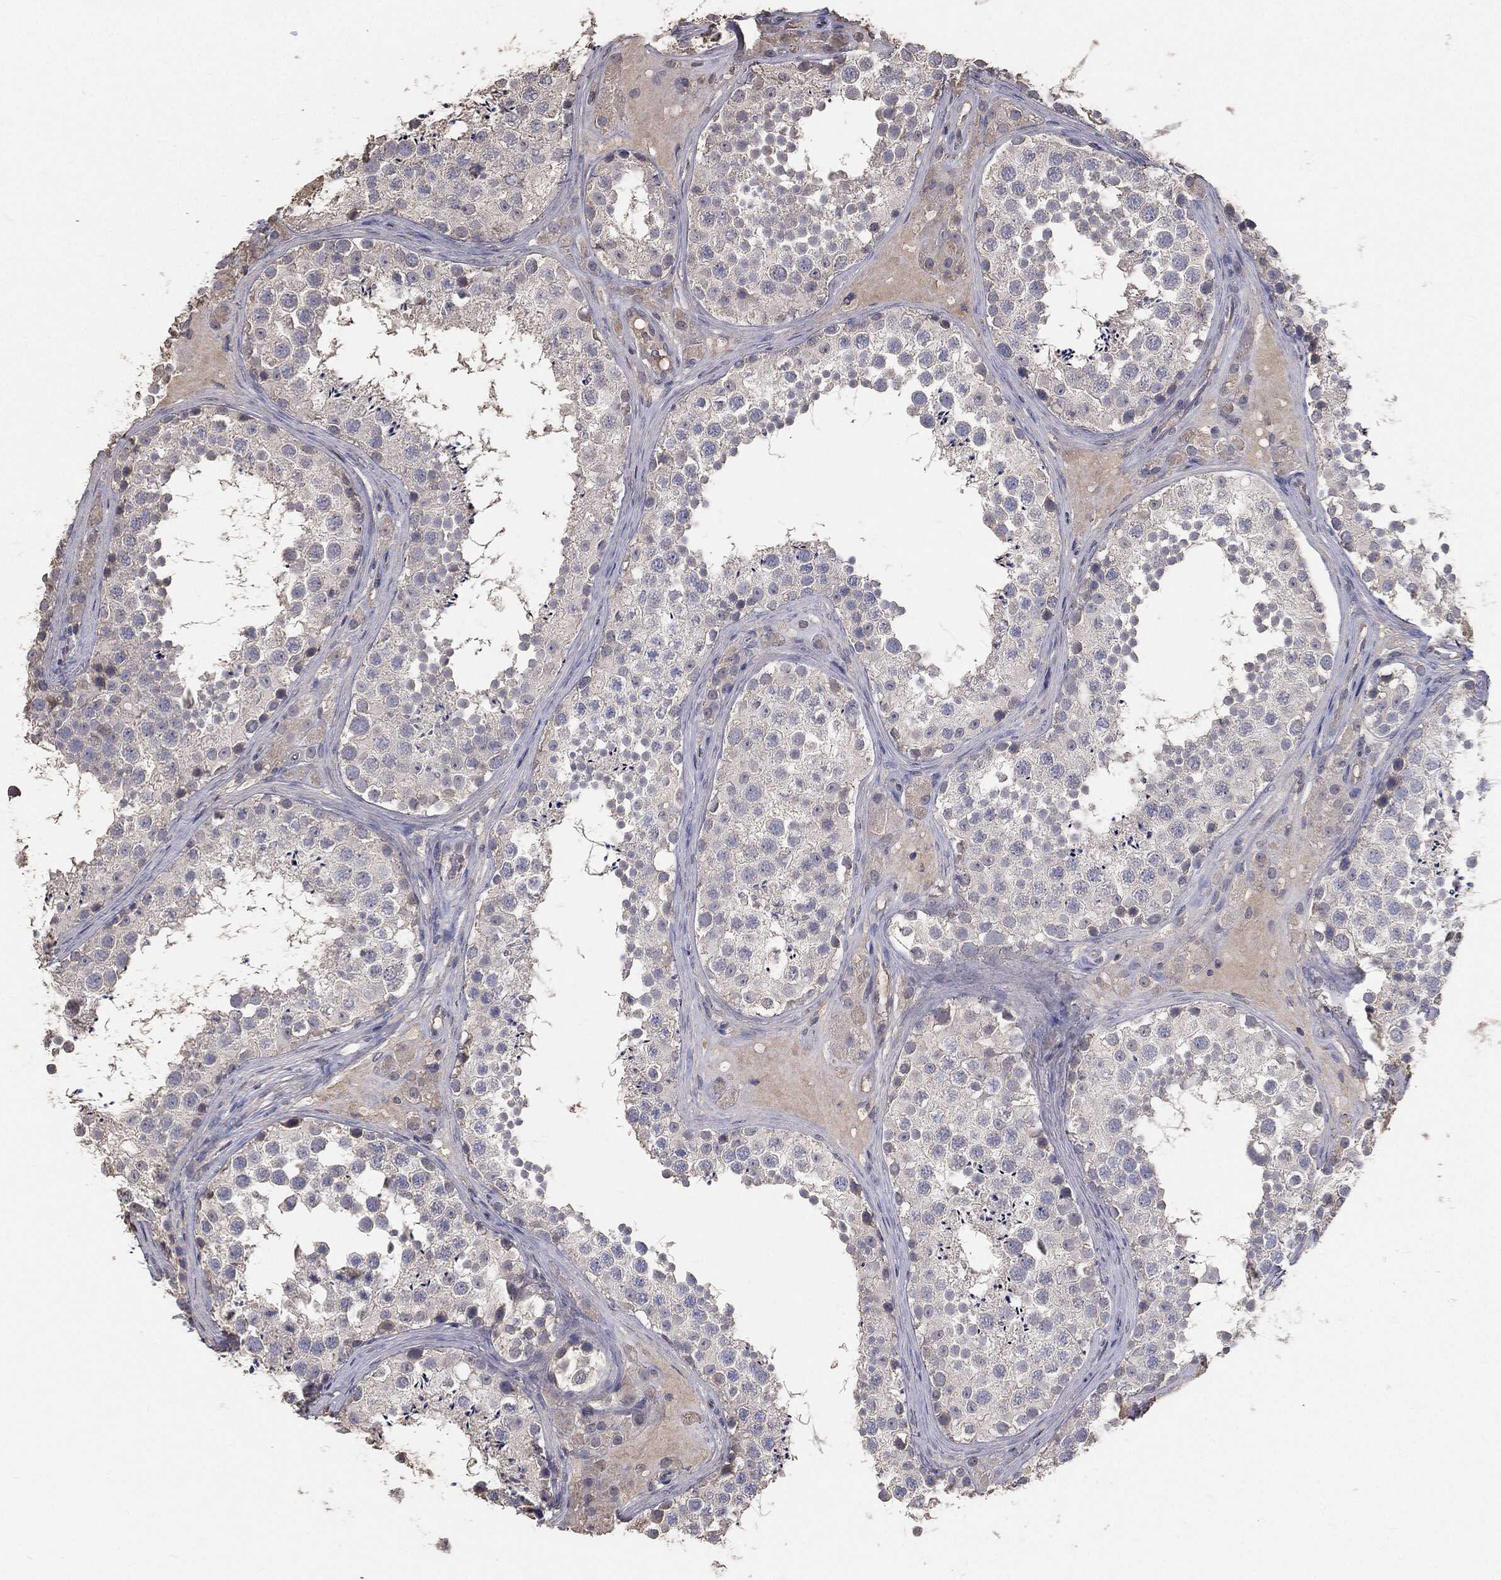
{"staining": {"intensity": "negative", "quantity": "none", "location": "none"}, "tissue": "testis", "cell_type": "Cells in seminiferous ducts", "image_type": "normal", "snomed": [{"axis": "morphology", "description": "Normal tissue, NOS"}, {"axis": "topography", "description": "Testis"}], "caption": "Immunohistochemistry image of benign testis: human testis stained with DAB shows no significant protein staining in cells in seminiferous ducts.", "gene": "SNAP25", "patient": {"sex": "male", "age": 41}}